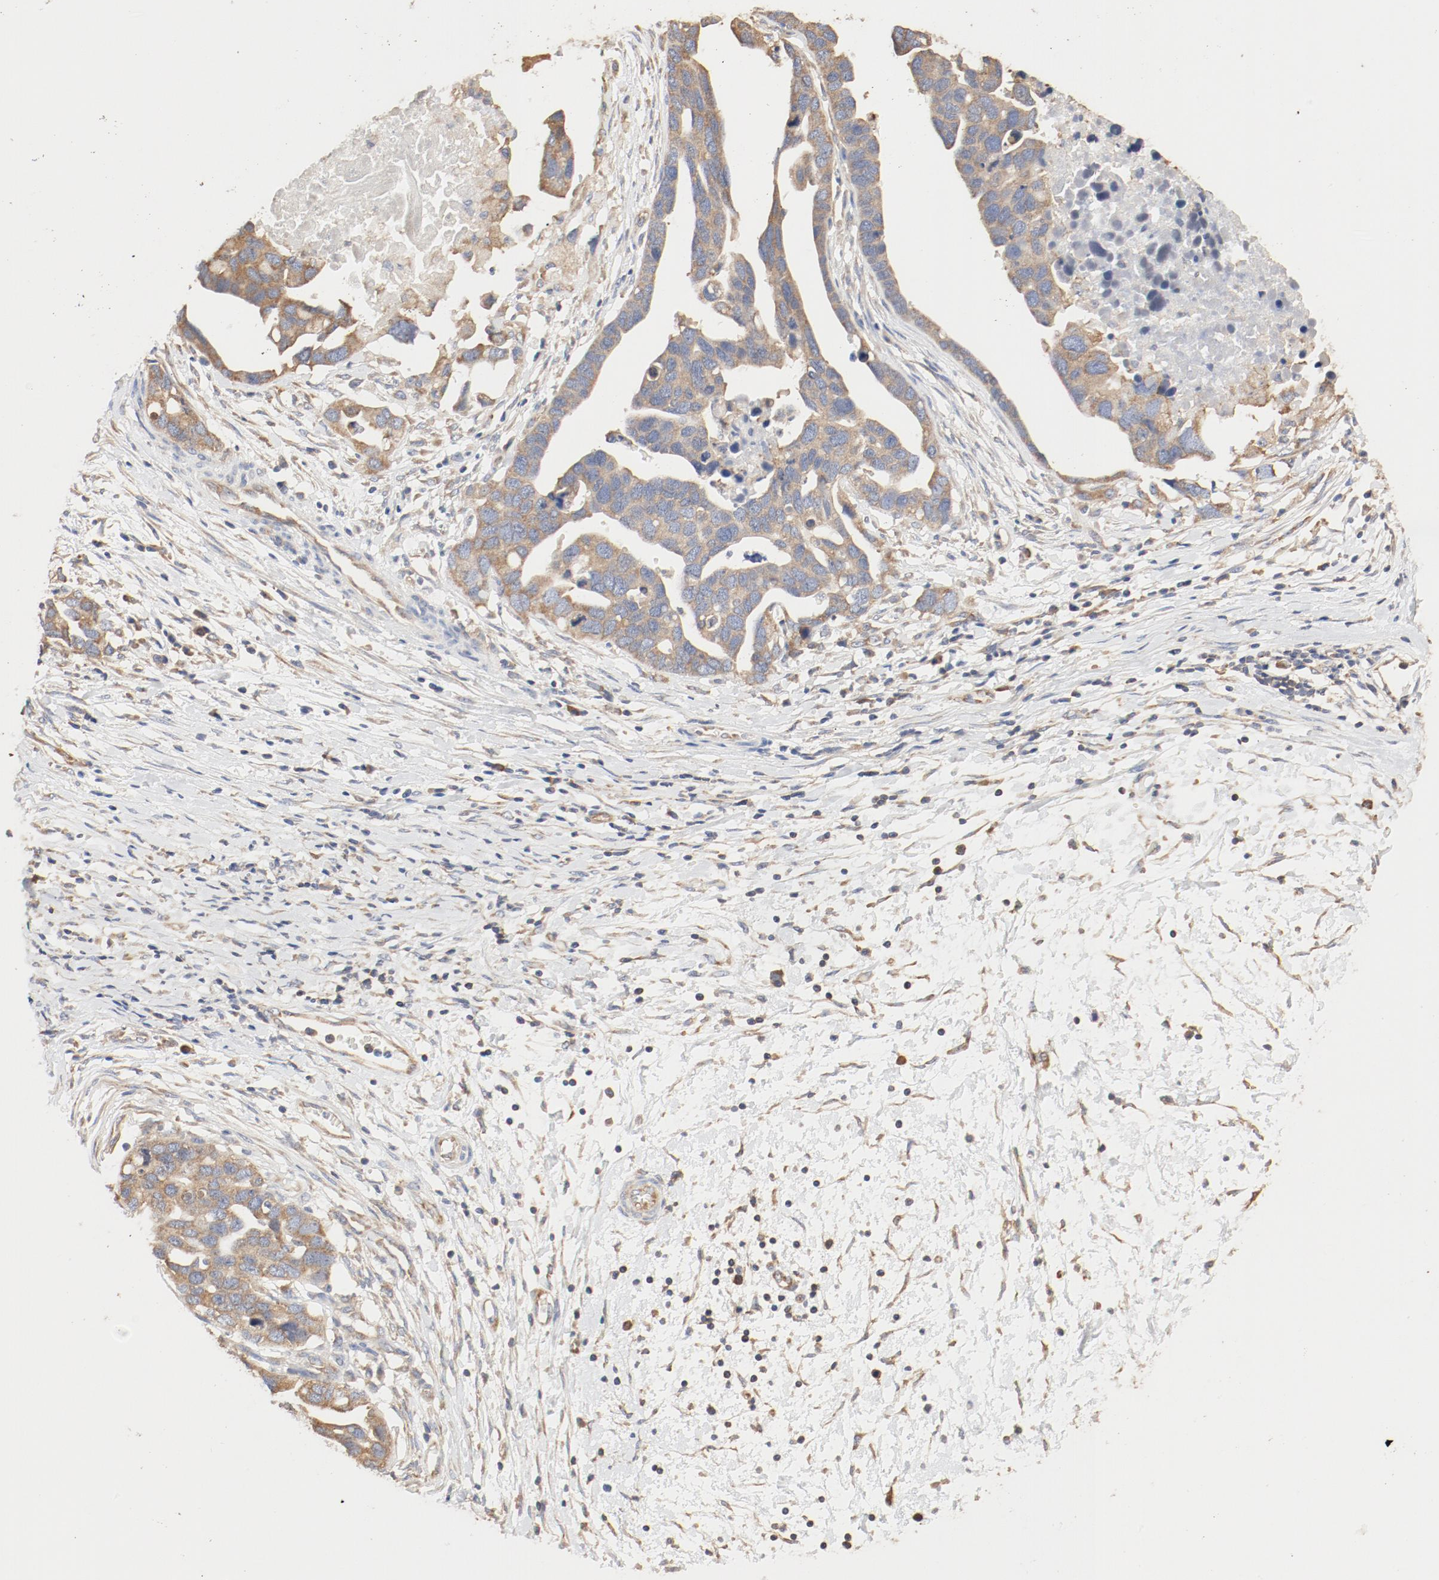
{"staining": {"intensity": "weak", "quantity": ">75%", "location": "cytoplasmic/membranous"}, "tissue": "ovarian cancer", "cell_type": "Tumor cells", "image_type": "cancer", "snomed": [{"axis": "morphology", "description": "Cystadenocarcinoma, serous, NOS"}, {"axis": "topography", "description": "Ovary"}], "caption": "Immunohistochemical staining of serous cystadenocarcinoma (ovarian) displays low levels of weak cytoplasmic/membranous protein staining in approximately >75% of tumor cells.", "gene": "RPS6", "patient": {"sex": "female", "age": 54}}